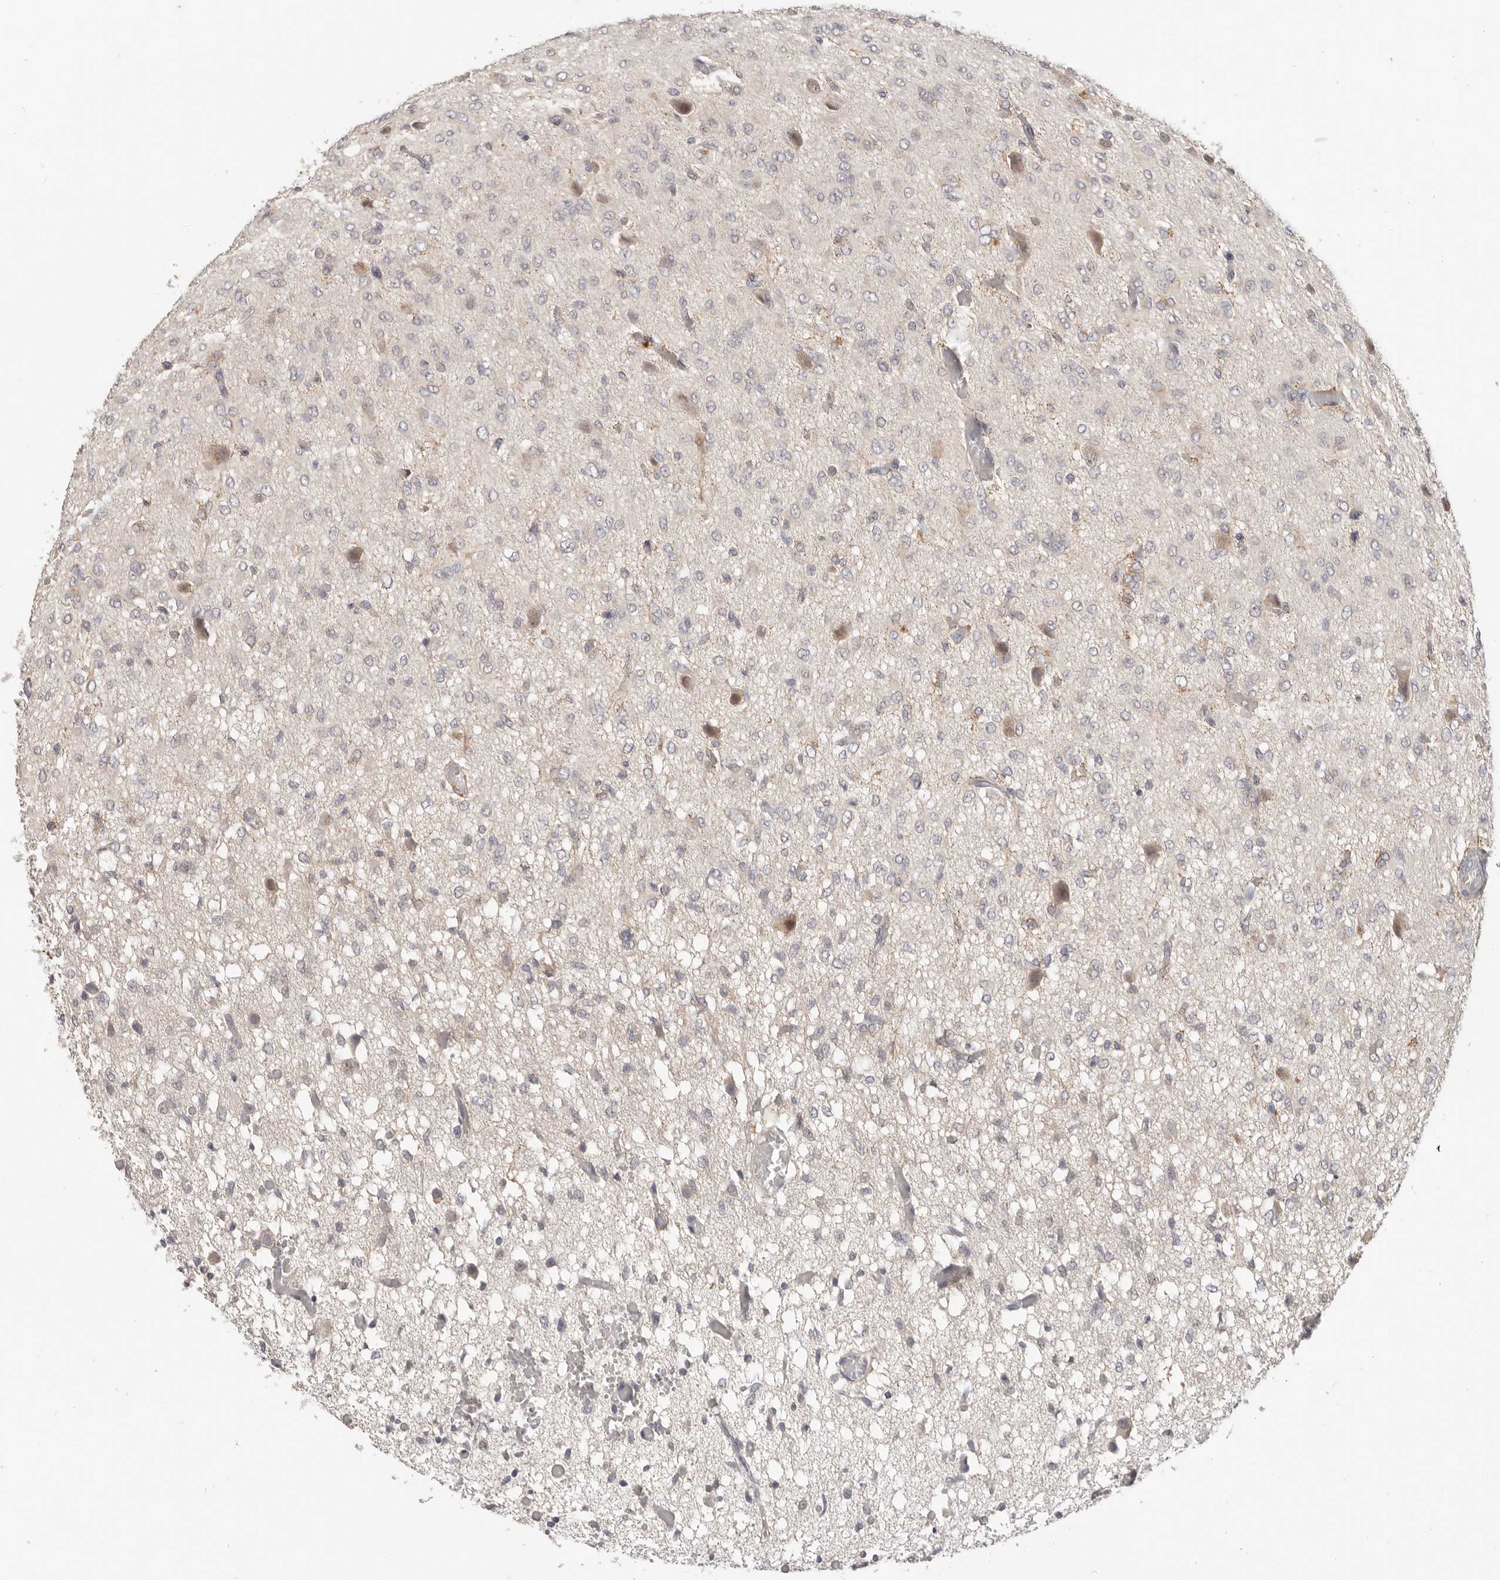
{"staining": {"intensity": "negative", "quantity": "none", "location": "none"}, "tissue": "glioma", "cell_type": "Tumor cells", "image_type": "cancer", "snomed": [{"axis": "morphology", "description": "Glioma, malignant, High grade"}, {"axis": "topography", "description": "Brain"}], "caption": "This is an IHC micrograph of glioma. There is no staining in tumor cells.", "gene": "WDR77", "patient": {"sex": "female", "age": 59}}